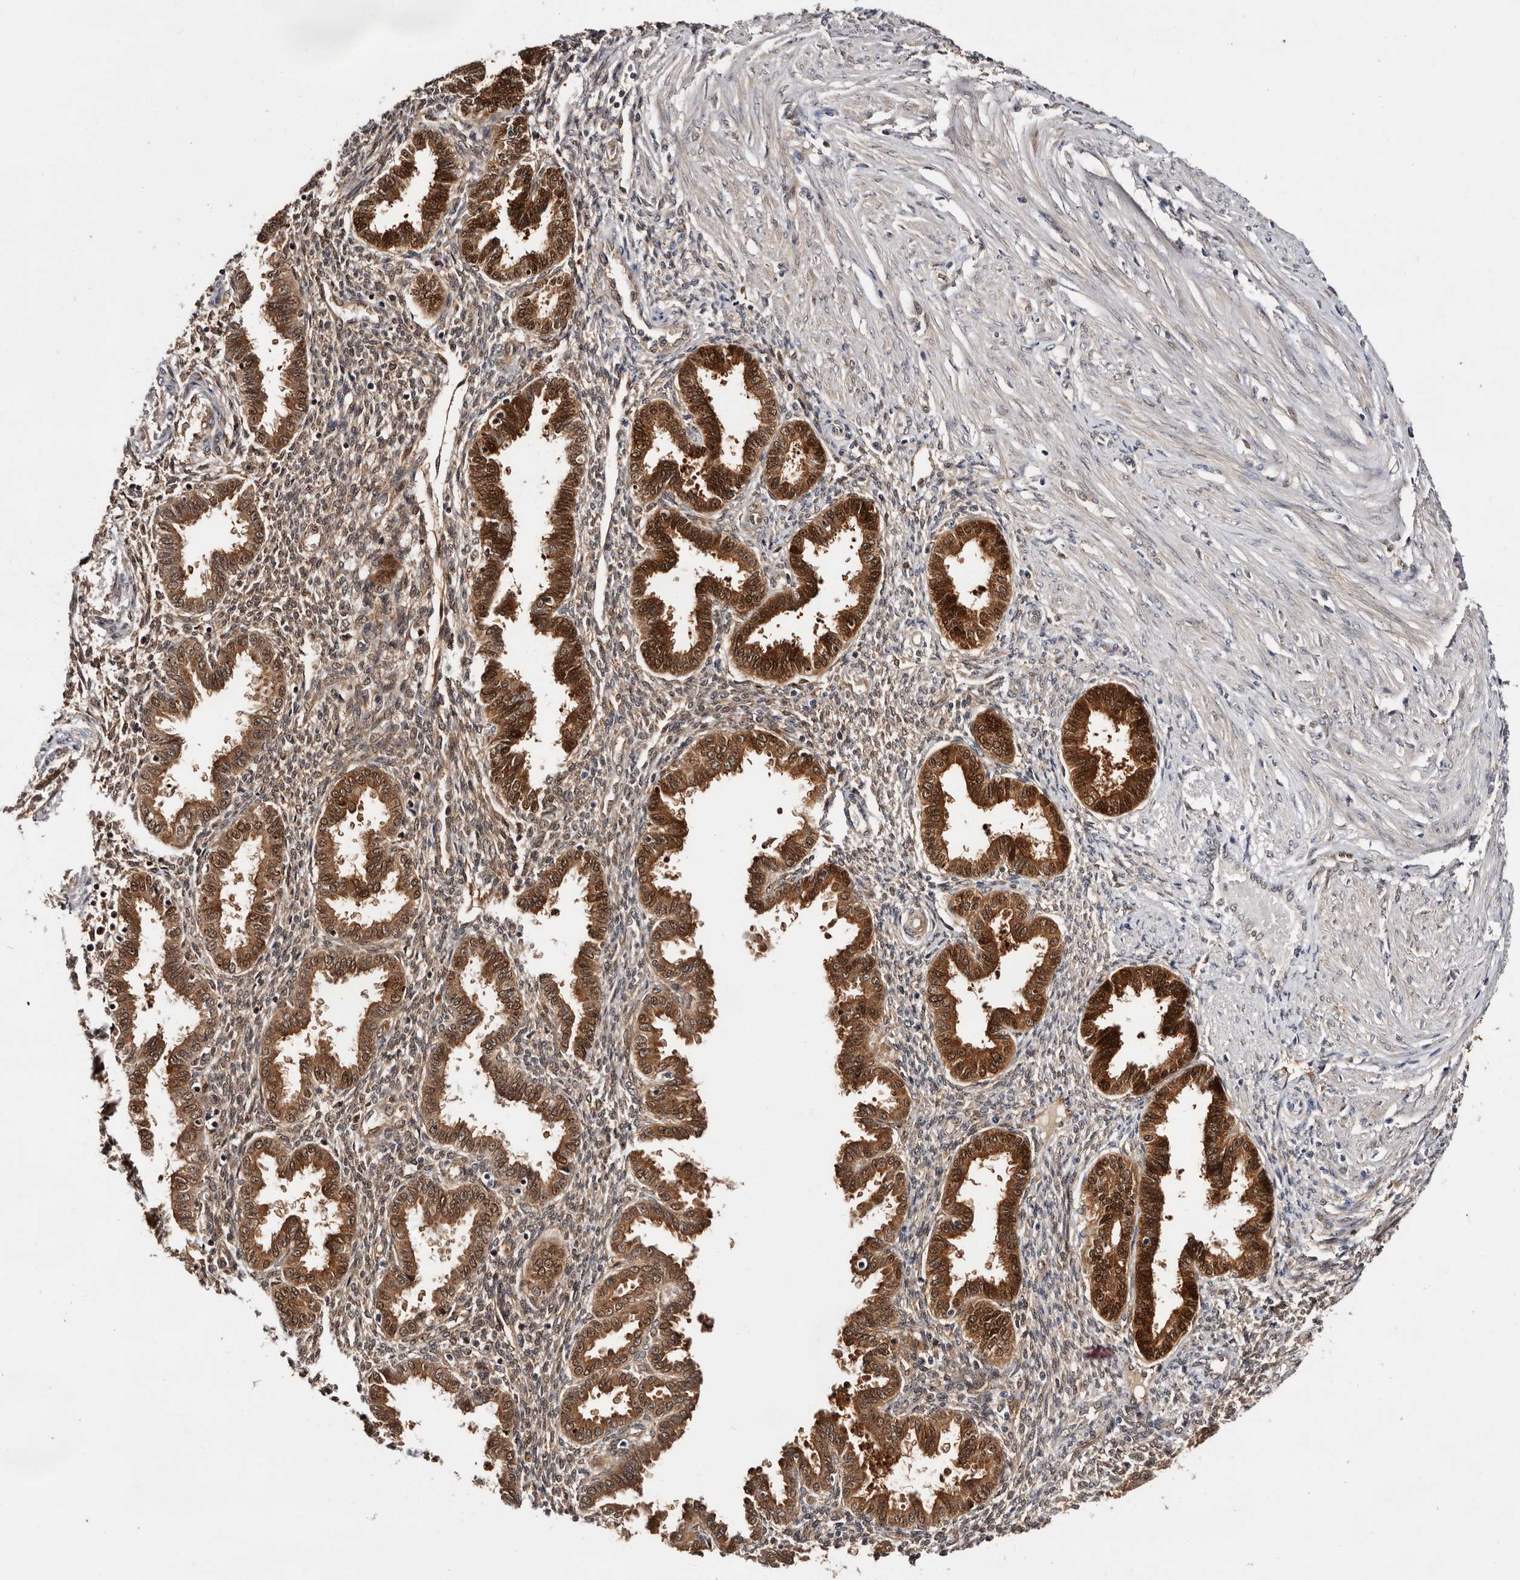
{"staining": {"intensity": "weak", "quantity": ">75%", "location": "cytoplasmic/membranous,nuclear"}, "tissue": "endometrium", "cell_type": "Cells in endometrial stroma", "image_type": "normal", "snomed": [{"axis": "morphology", "description": "Normal tissue, NOS"}, {"axis": "topography", "description": "Endometrium"}], "caption": "The image exhibits a brown stain indicating the presence of a protein in the cytoplasmic/membranous,nuclear of cells in endometrial stroma in endometrium.", "gene": "TP53I3", "patient": {"sex": "female", "age": 33}}